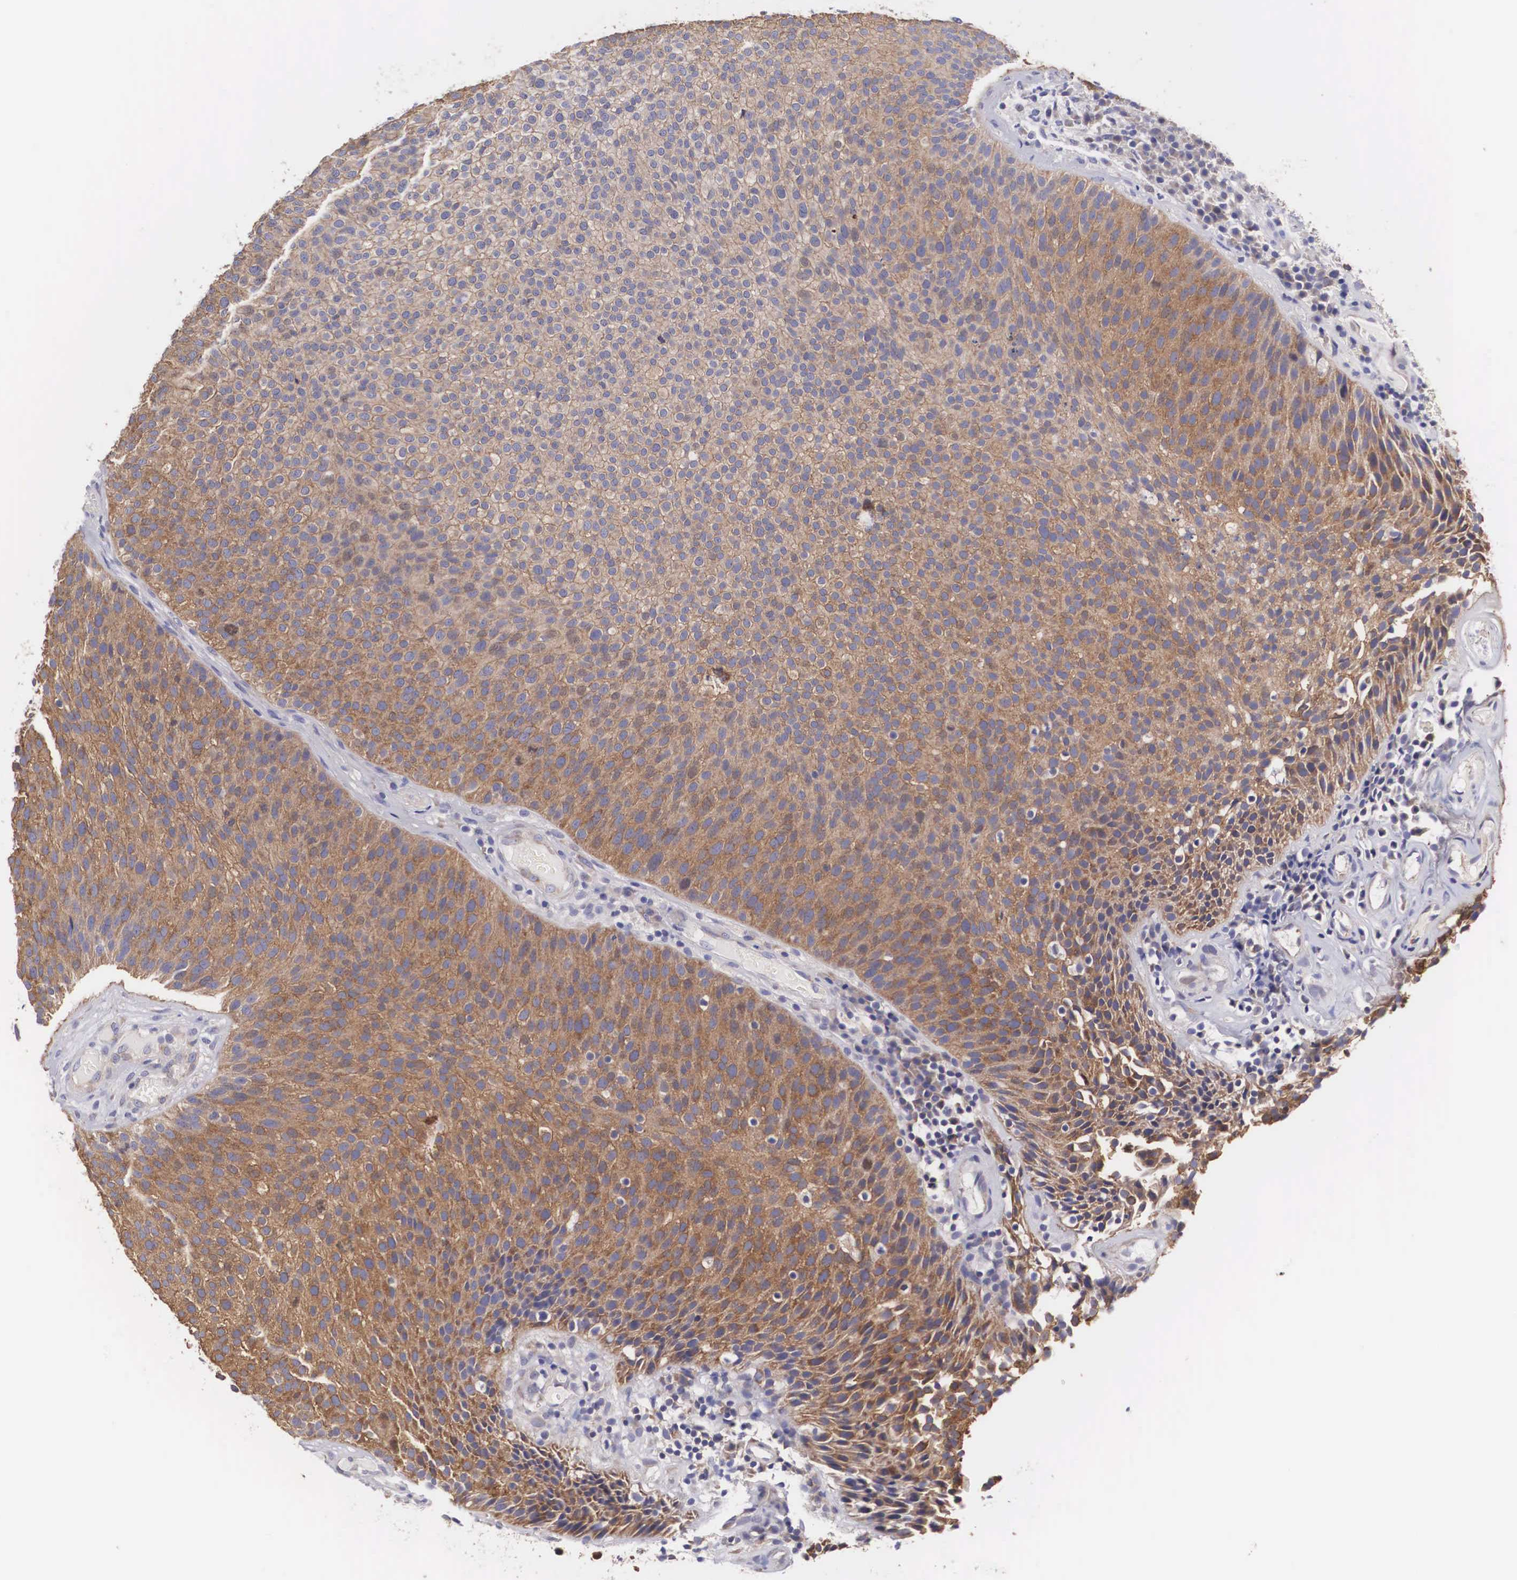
{"staining": {"intensity": "strong", "quantity": ">75%", "location": "cytoplasmic/membranous"}, "tissue": "urothelial cancer", "cell_type": "Tumor cells", "image_type": "cancer", "snomed": [{"axis": "morphology", "description": "Urothelial carcinoma, Low grade"}, {"axis": "topography", "description": "Urinary bladder"}], "caption": "Tumor cells reveal strong cytoplasmic/membranous staining in approximately >75% of cells in urothelial cancer.", "gene": "TXLNG", "patient": {"sex": "male", "age": 85}}